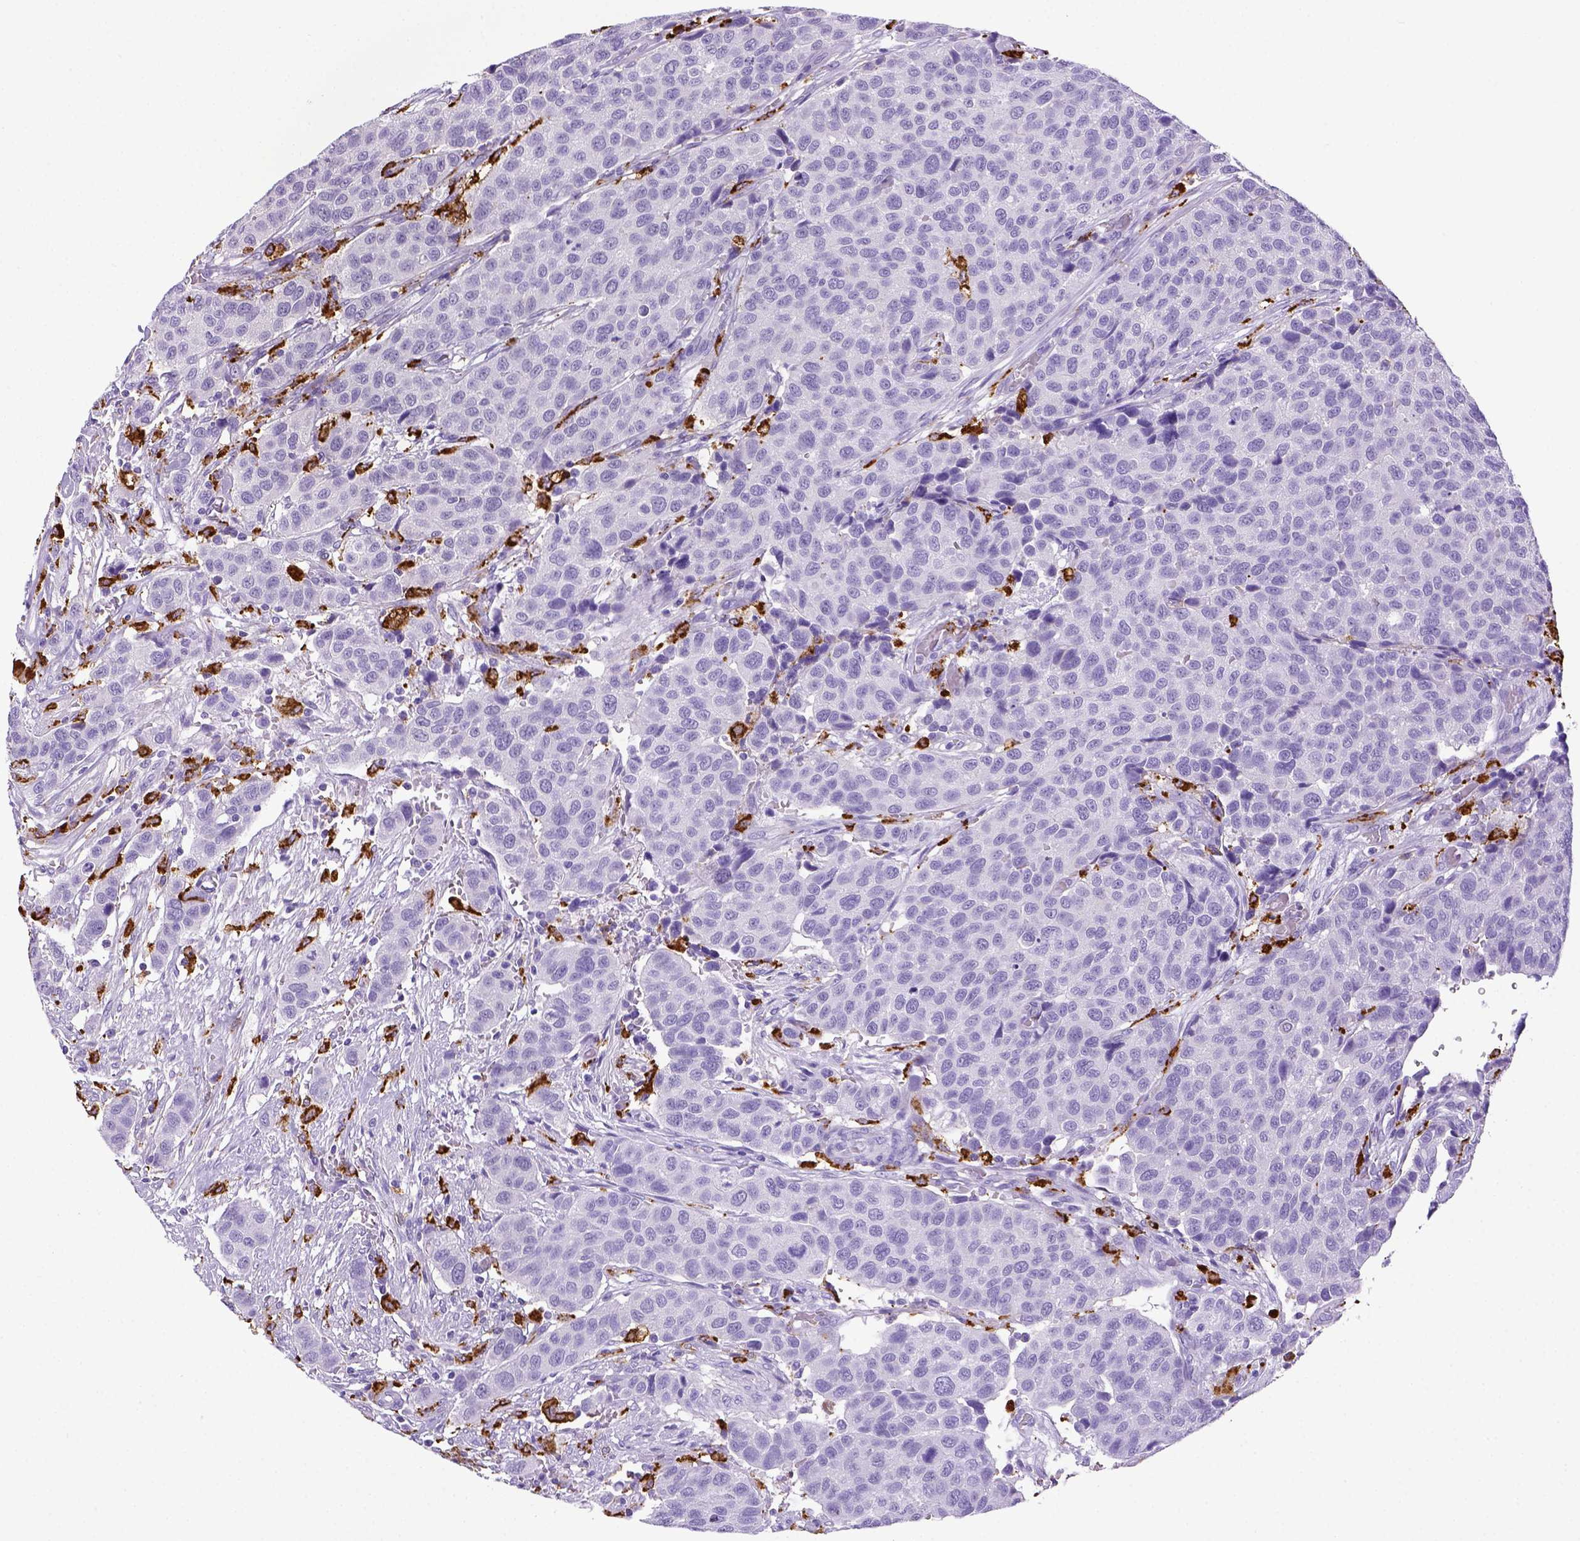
{"staining": {"intensity": "negative", "quantity": "none", "location": "none"}, "tissue": "urothelial cancer", "cell_type": "Tumor cells", "image_type": "cancer", "snomed": [{"axis": "morphology", "description": "Urothelial carcinoma, High grade"}, {"axis": "topography", "description": "Urinary bladder"}], "caption": "This is an immunohistochemistry (IHC) image of human urothelial cancer. There is no staining in tumor cells.", "gene": "CD68", "patient": {"sex": "female", "age": 58}}